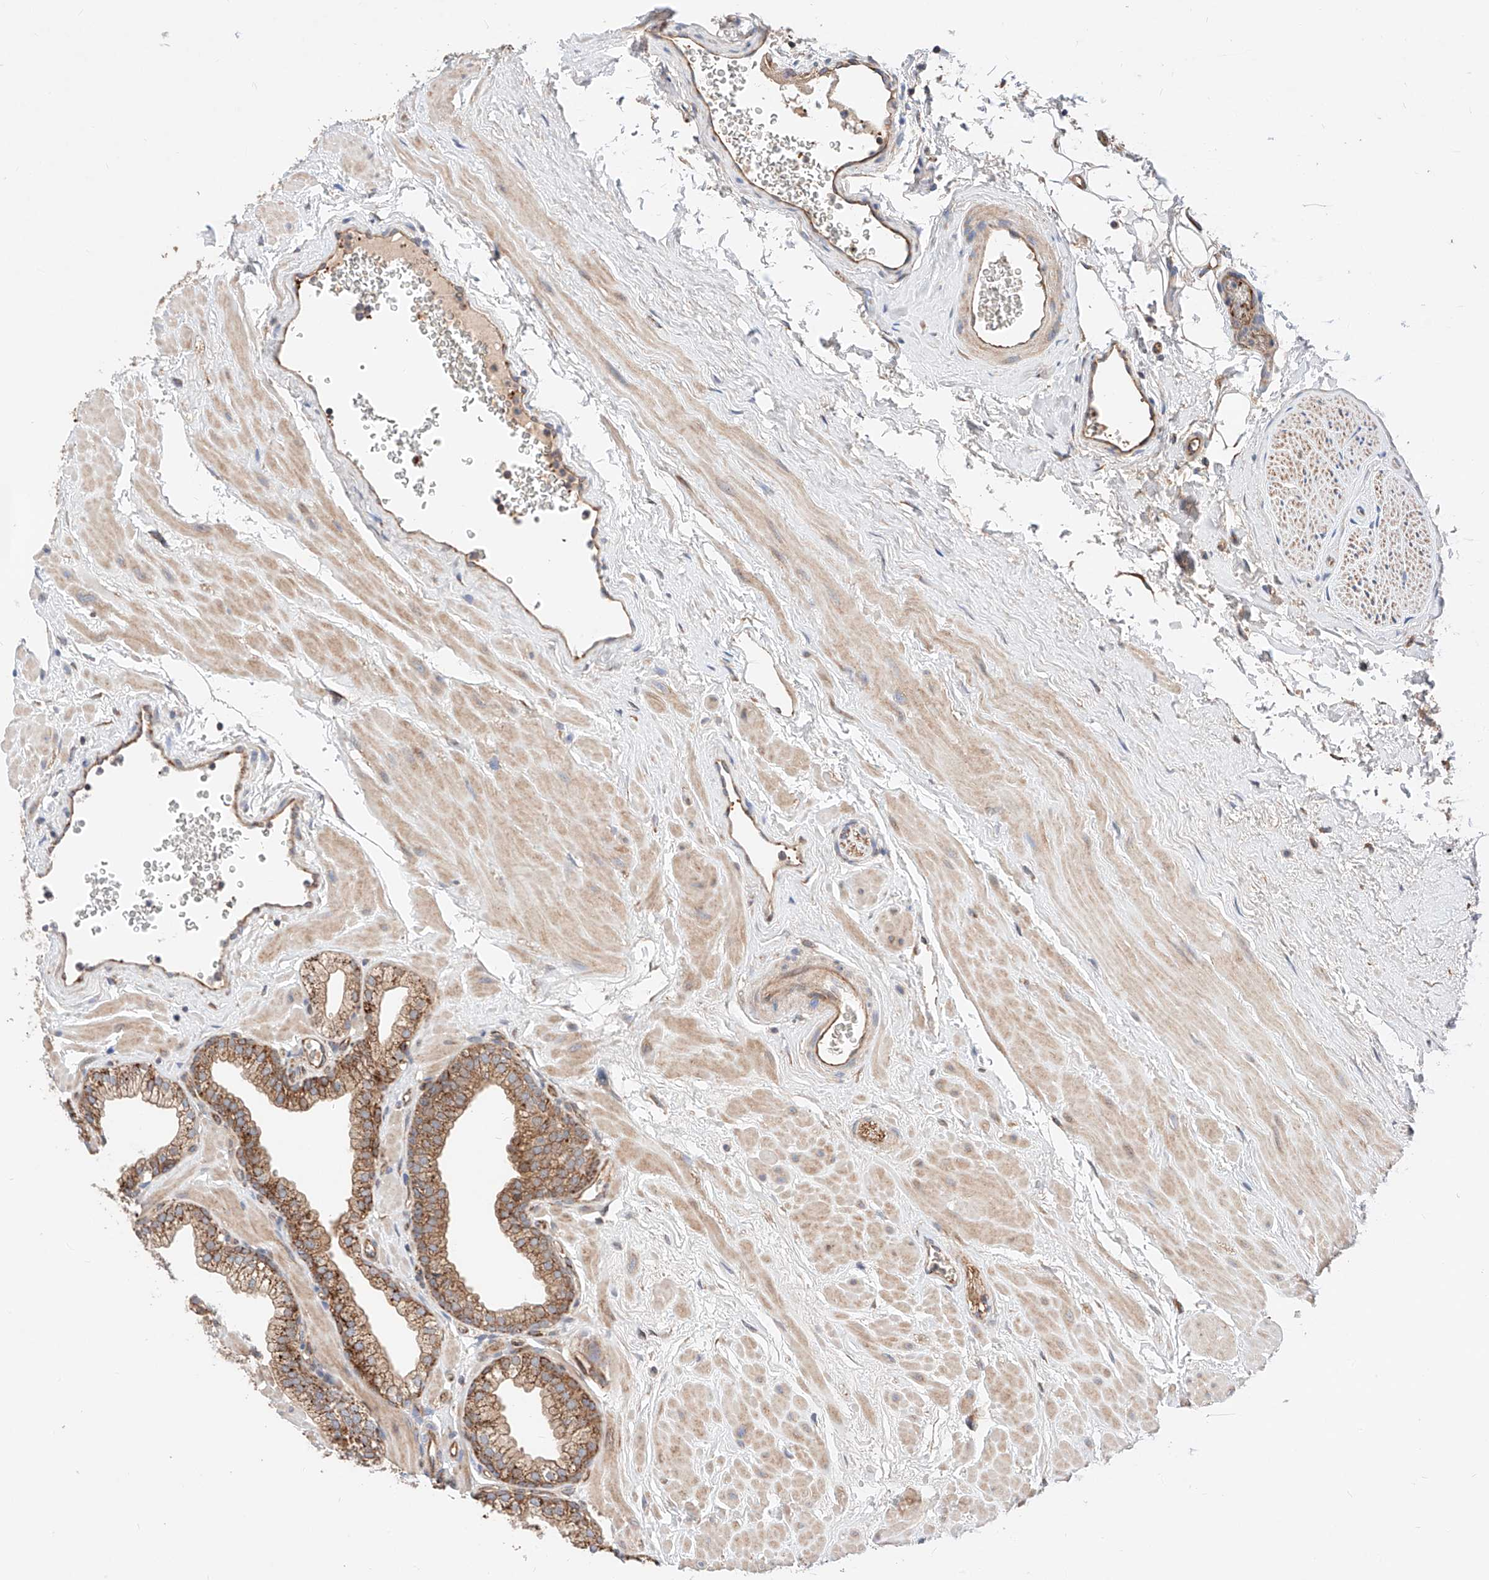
{"staining": {"intensity": "strong", "quantity": ">75%", "location": "cytoplasmic/membranous"}, "tissue": "prostate", "cell_type": "Glandular cells", "image_type": "normal", "snomed": [{"axis": "morphology", "description": "Normal tissue, NOS"}, {"axis": "morphology", "description": "Urothelial carcinoma, Low grade"}, {"axis": "topography", "description": "Urinary bladder"}, {"axis": "topography", "description": "Prostate"}], "caption": "Strong cytoplasmic/membranous protein staining is present in about >75% of glandular cells in prostate. Nuclei are stained in blue.", "gene": "NR1D1", "patient": {"sex": "male", "age": 60}}